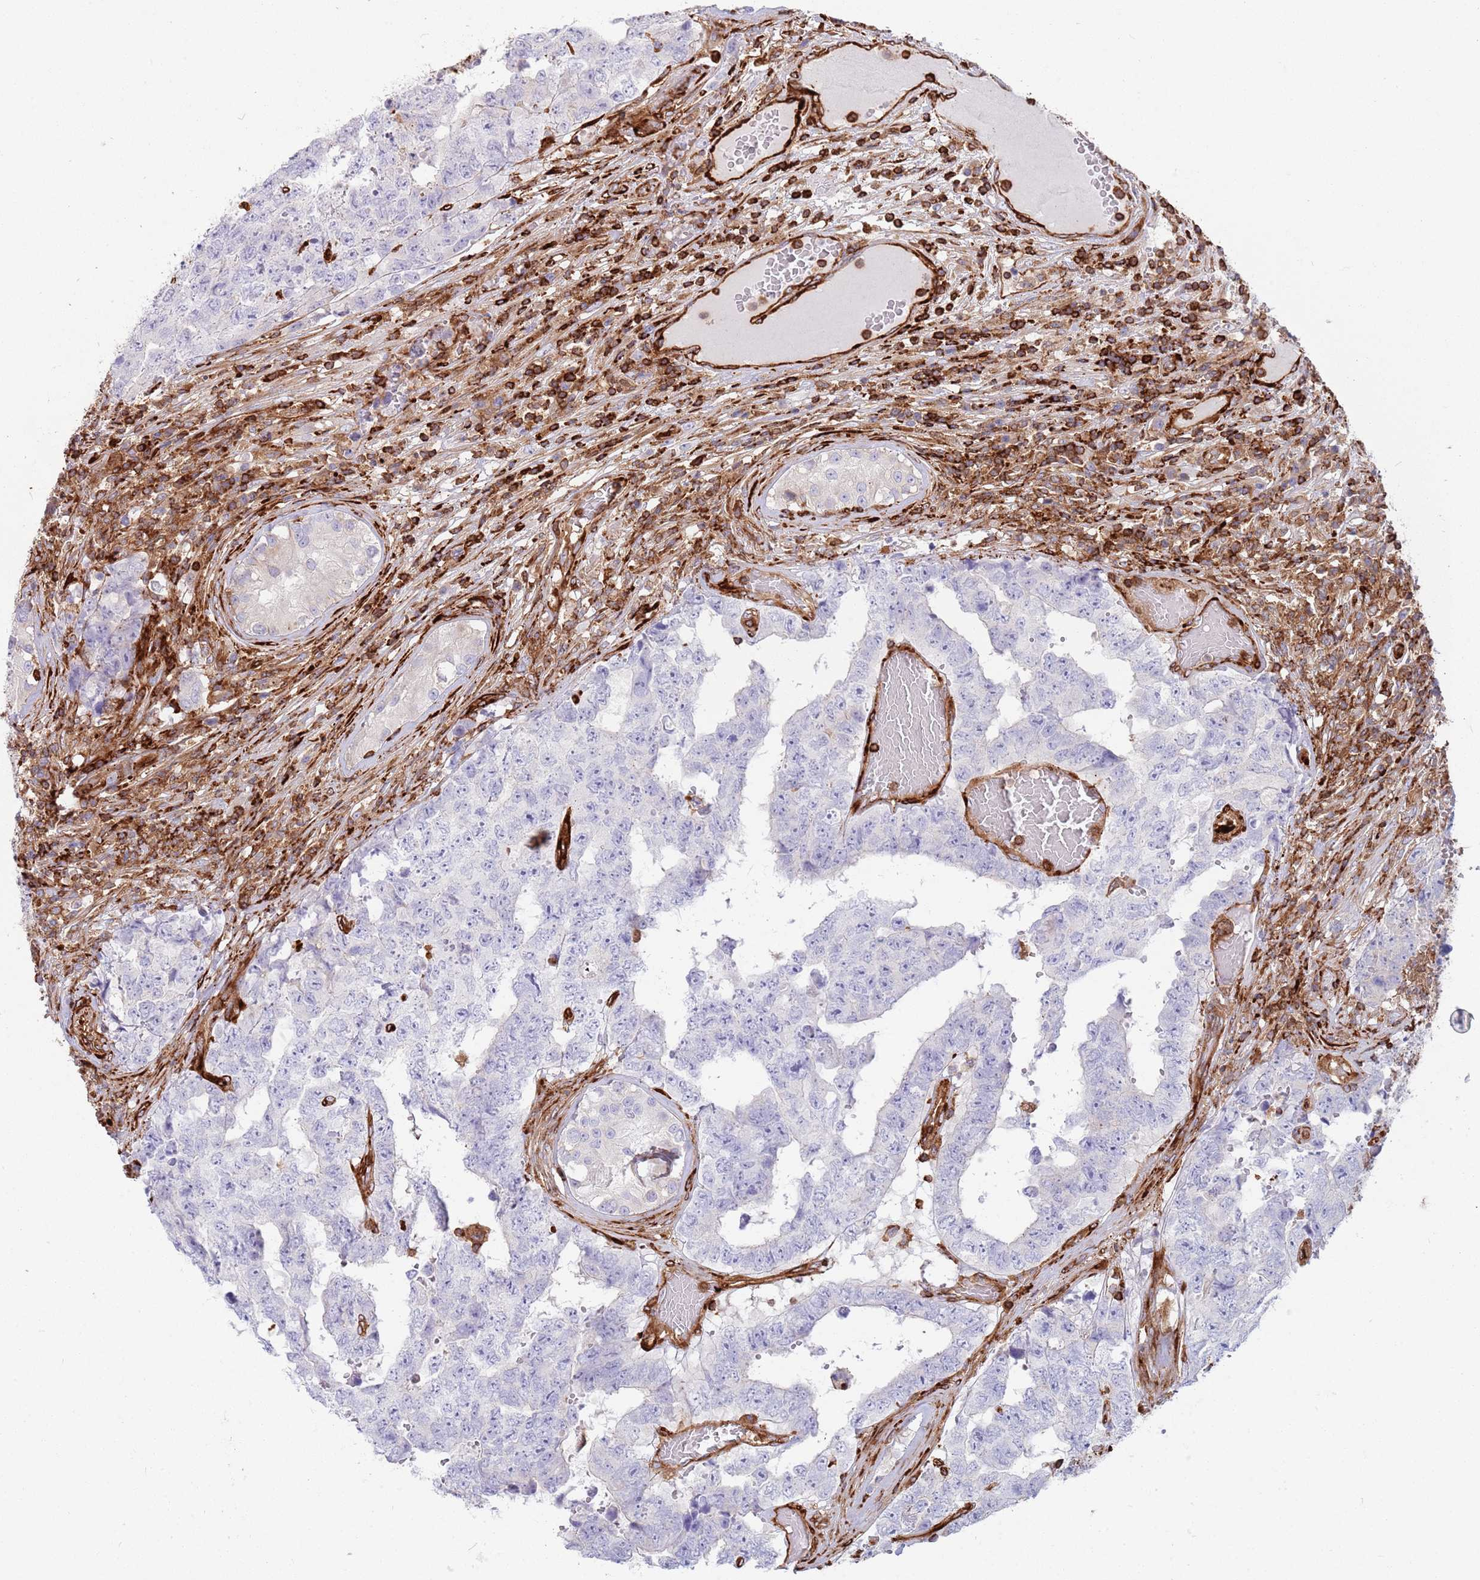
{"staining": {"intensity": "negative", "quantity": "none", "location": "none"}, "tissue": "testis cancer", "cell_type": "Tumor cells", "image_type": "cancer", "snomed": [{"axis": "morphology", "description": "Normal tissue, NOS"}, {"axis": "morphology", "description": "Carcinoma, Embryonal, NOS"}, {"axis": "topography", "description": "Testis"}, {"axis": "topography", "description": "Epididymis"}], "caption": "DAB immunohistochemical staining of testis cancer reveals no significant expression in tumor cells.", "gene": "KBTBD7", "patient": {"sex": "male", "age": 25}}